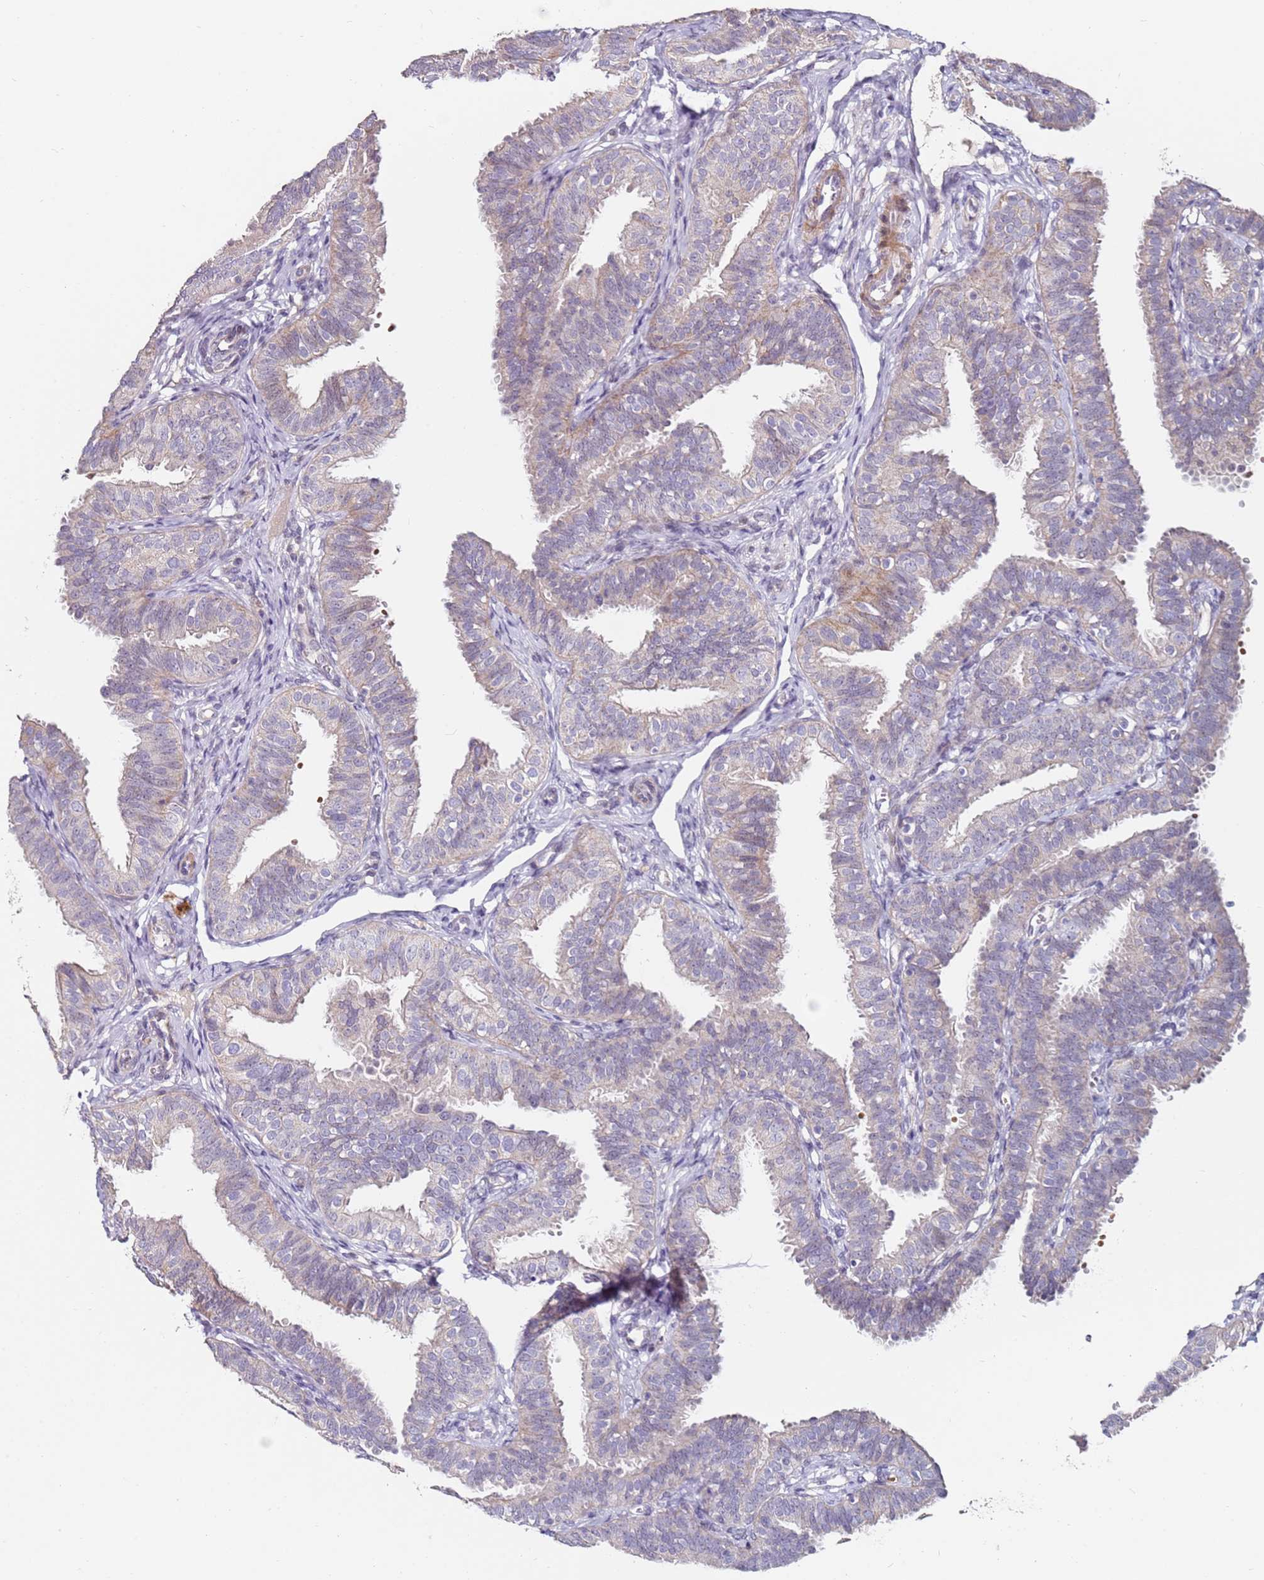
{"staining": {"intensity": "weak", "quantity": "25%-75%", "location": "cytoplasmic/membranous"}, "tissue": "fallopian tube", "cell_type": "Glandular cells", "image_type": "normal", "snomed": [{"axis": "morphology", "description": "Normal tissue, NOS"}, {"axis": "topography", "description": "Fallopian tube"}], "caption": "This photomicrograph shows normal fallopian tube stained with immunohistochemistry (IHC) to label a protein in brown. The cytoplasmic/membranous of glandular cells show weak positivity for the protein. Nuclei are counter-stained blue.", "gene": "RARS2", "patient": {"sex": "female", "age": 35}}